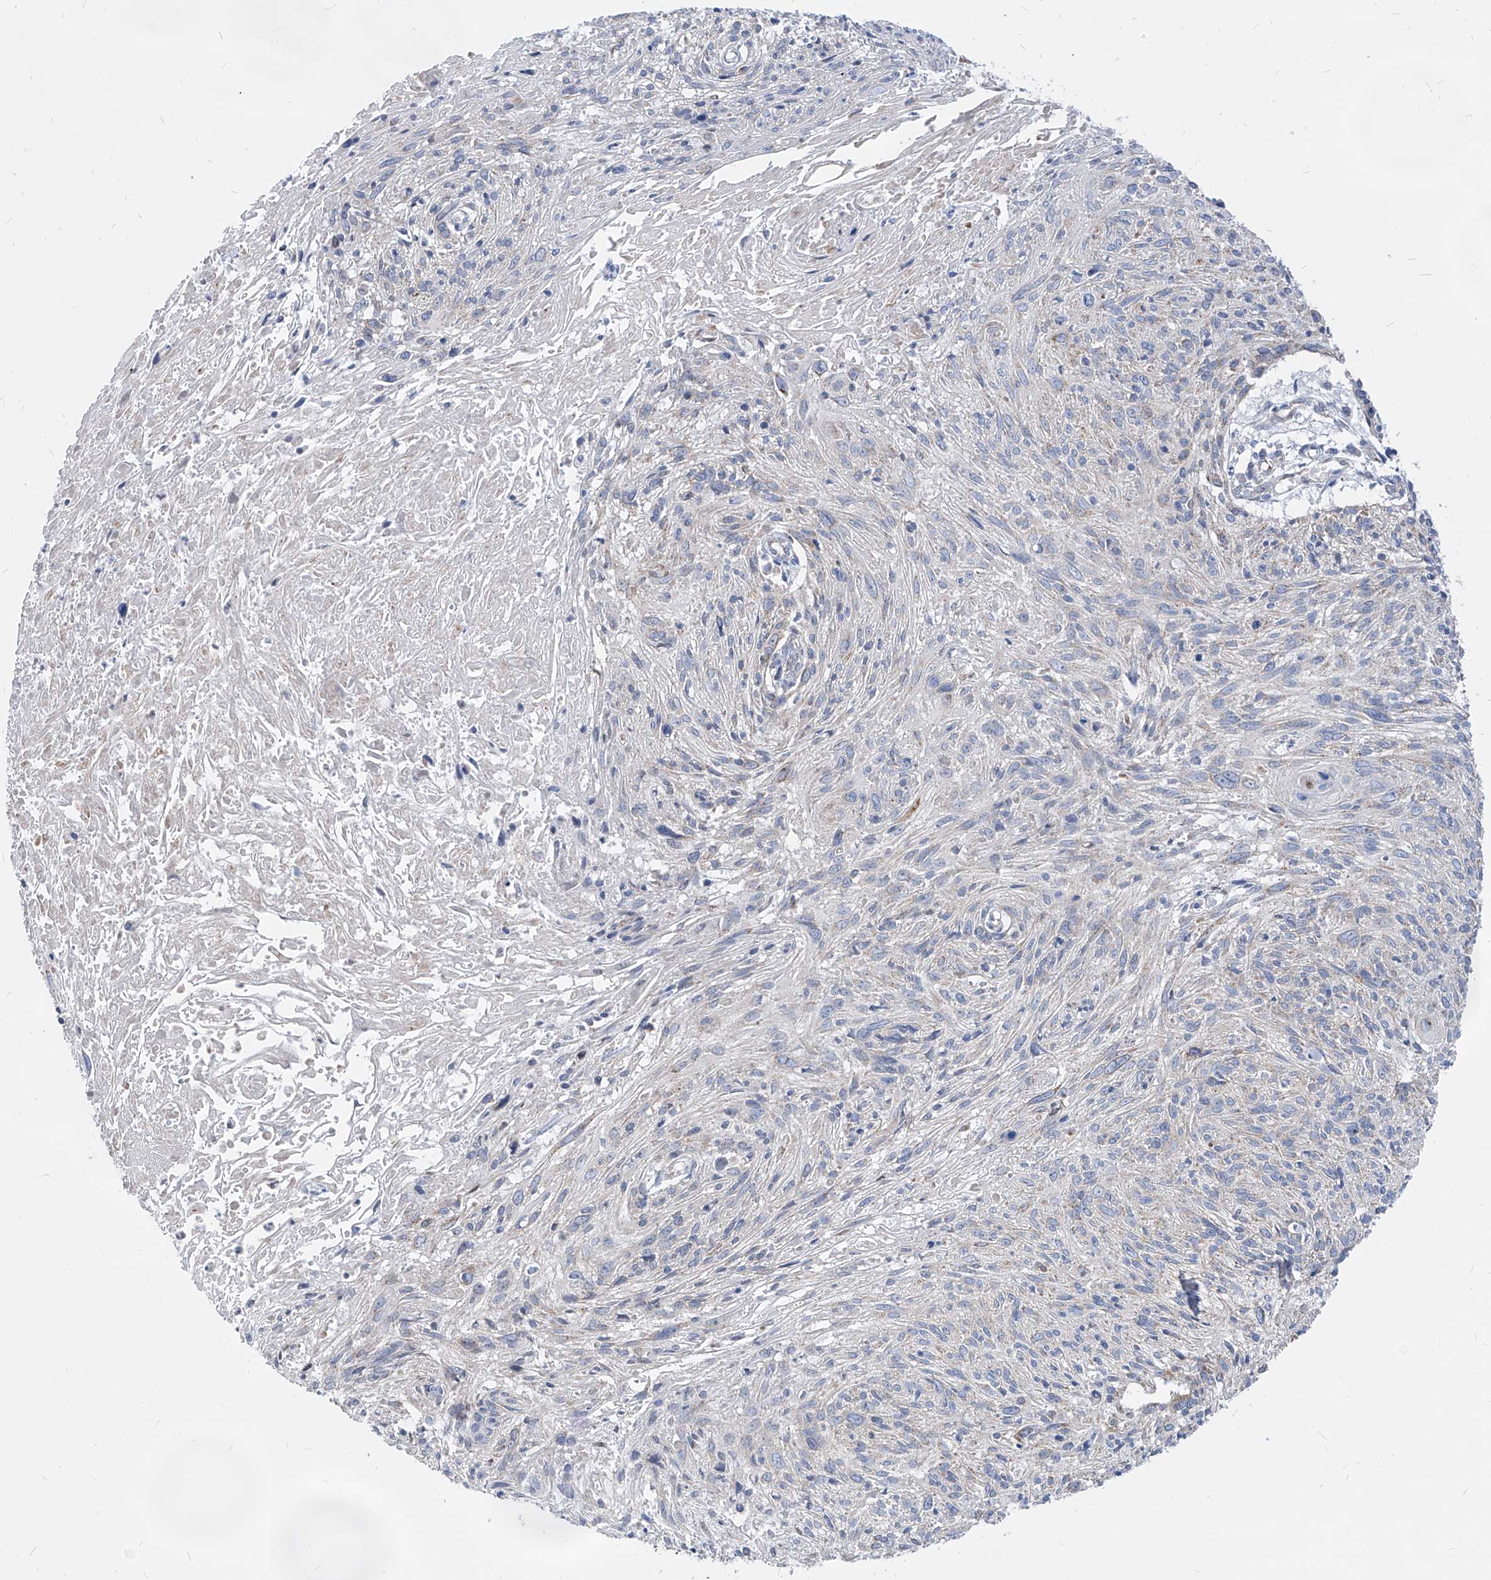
{"staining": {"intensity": "negative", "quantity": "none", "location": "none"}, "tissue": "cervical cancer", "cell_type": "Tumor cells", "image_type": "cancer", "snomed": [{"axis": "morphology", "description": "Squamous cell carcinoma, NOS"}, {"axis": "topography", "description": "Cervix"}], "caption": "IHC micrograph of neoplastic tissue: human squamous cell carcinoma (cervical) stained with DAB (3,3'-diaminobenzidine) displays no significant protein expression in tumor cells.", "gene": "AGPS", "patient": {"sex": "female", "age": 51}}